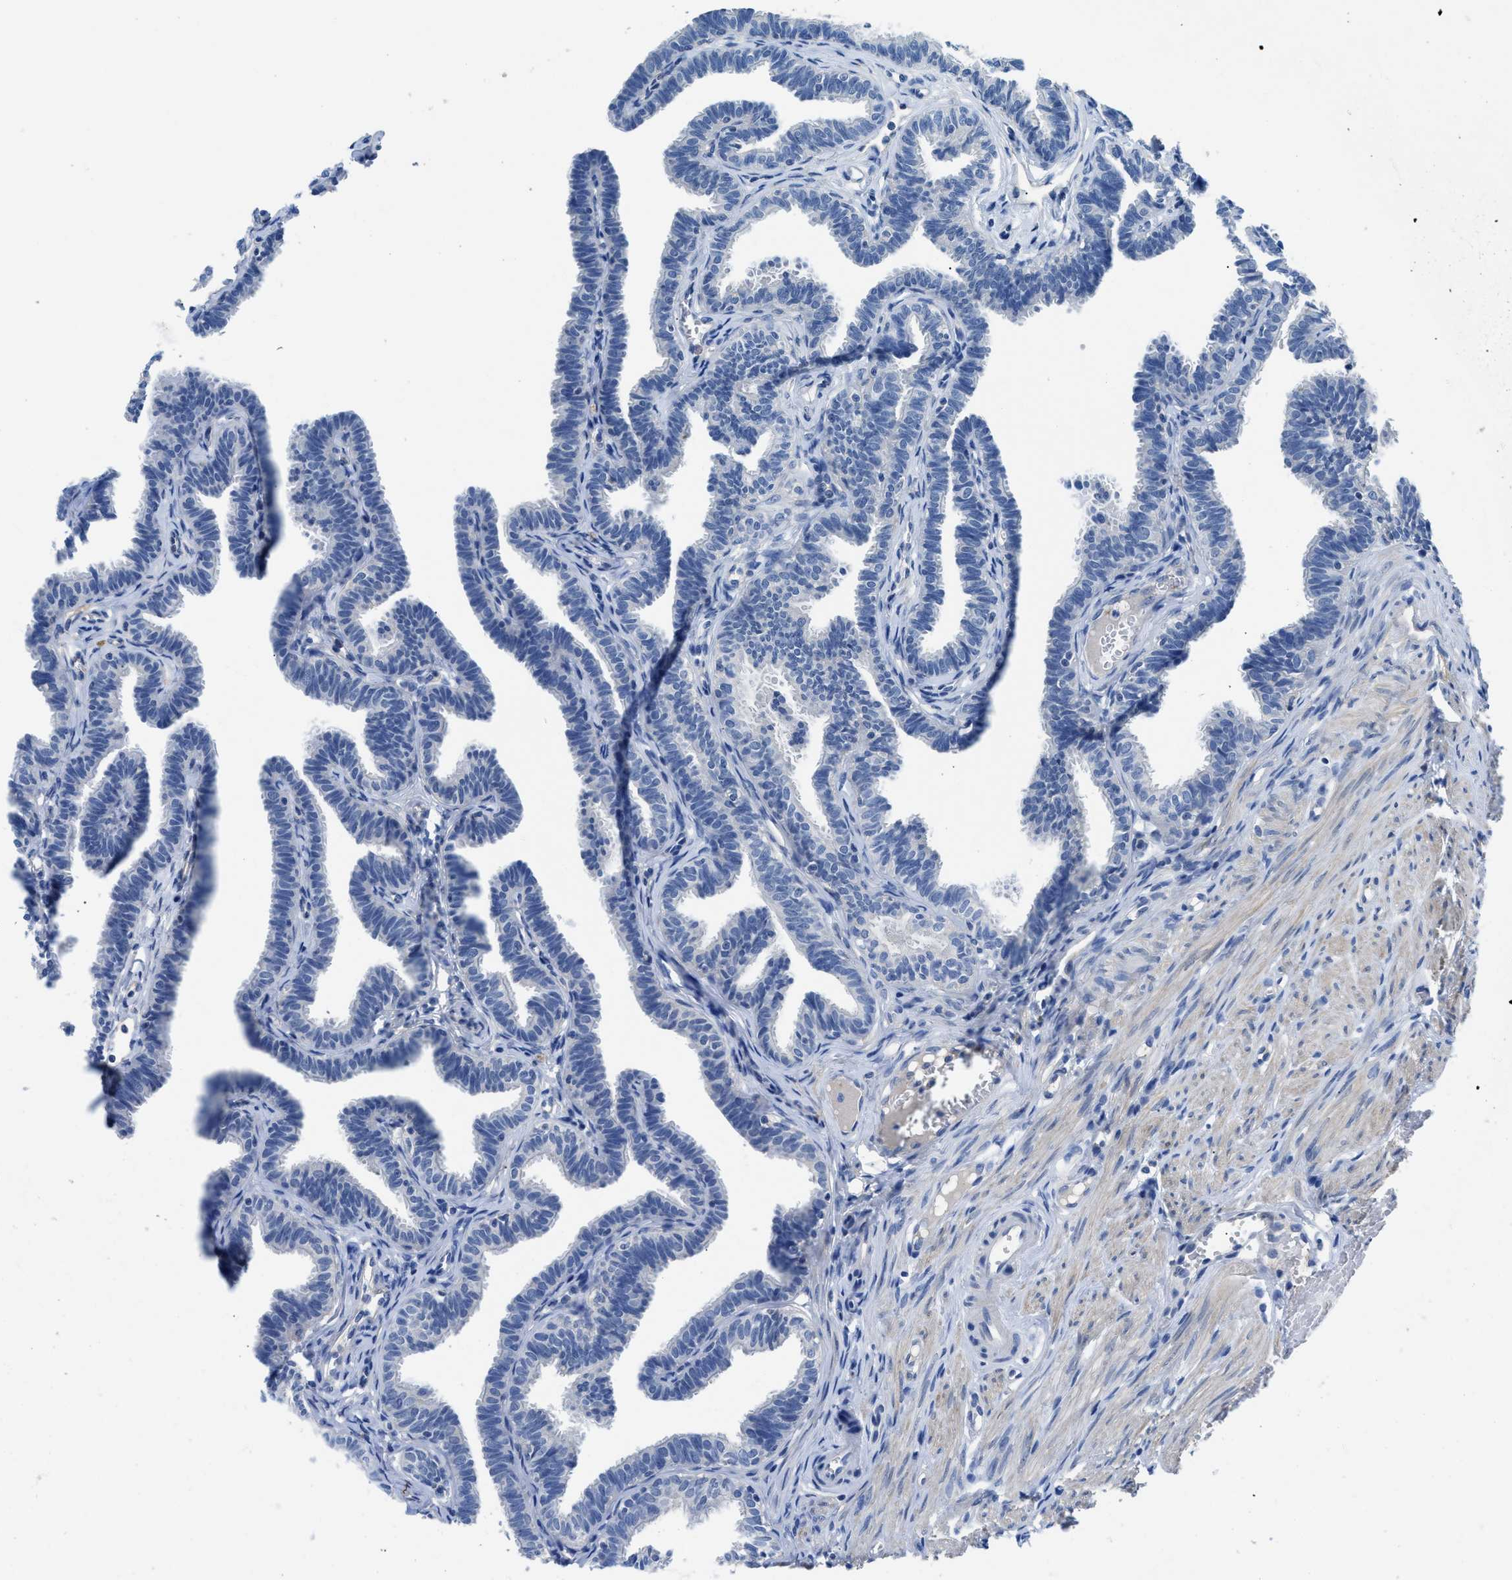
{"staining": {"intensity": "negative", "quantity": "none", "location": "none"}, "tissue": "fallopian tube", "cell_type": "Glandular cells", "image_type": "normal", "snomed": [{"axis": "morphology", "description": "Normal tissue, NOS"}, {"axis": "topography", "description": "Fallopian tube"}, {"axis": "topography", "description": "Ovary"}], "caption": "Glandular cells are negative for brown protein staining in unremarkable fallopian tube. (DAB immunohistochemistry (IHC), high magnification).", "gene": "SLC10A6", "patient": {"sex": "female", "age": 23}}